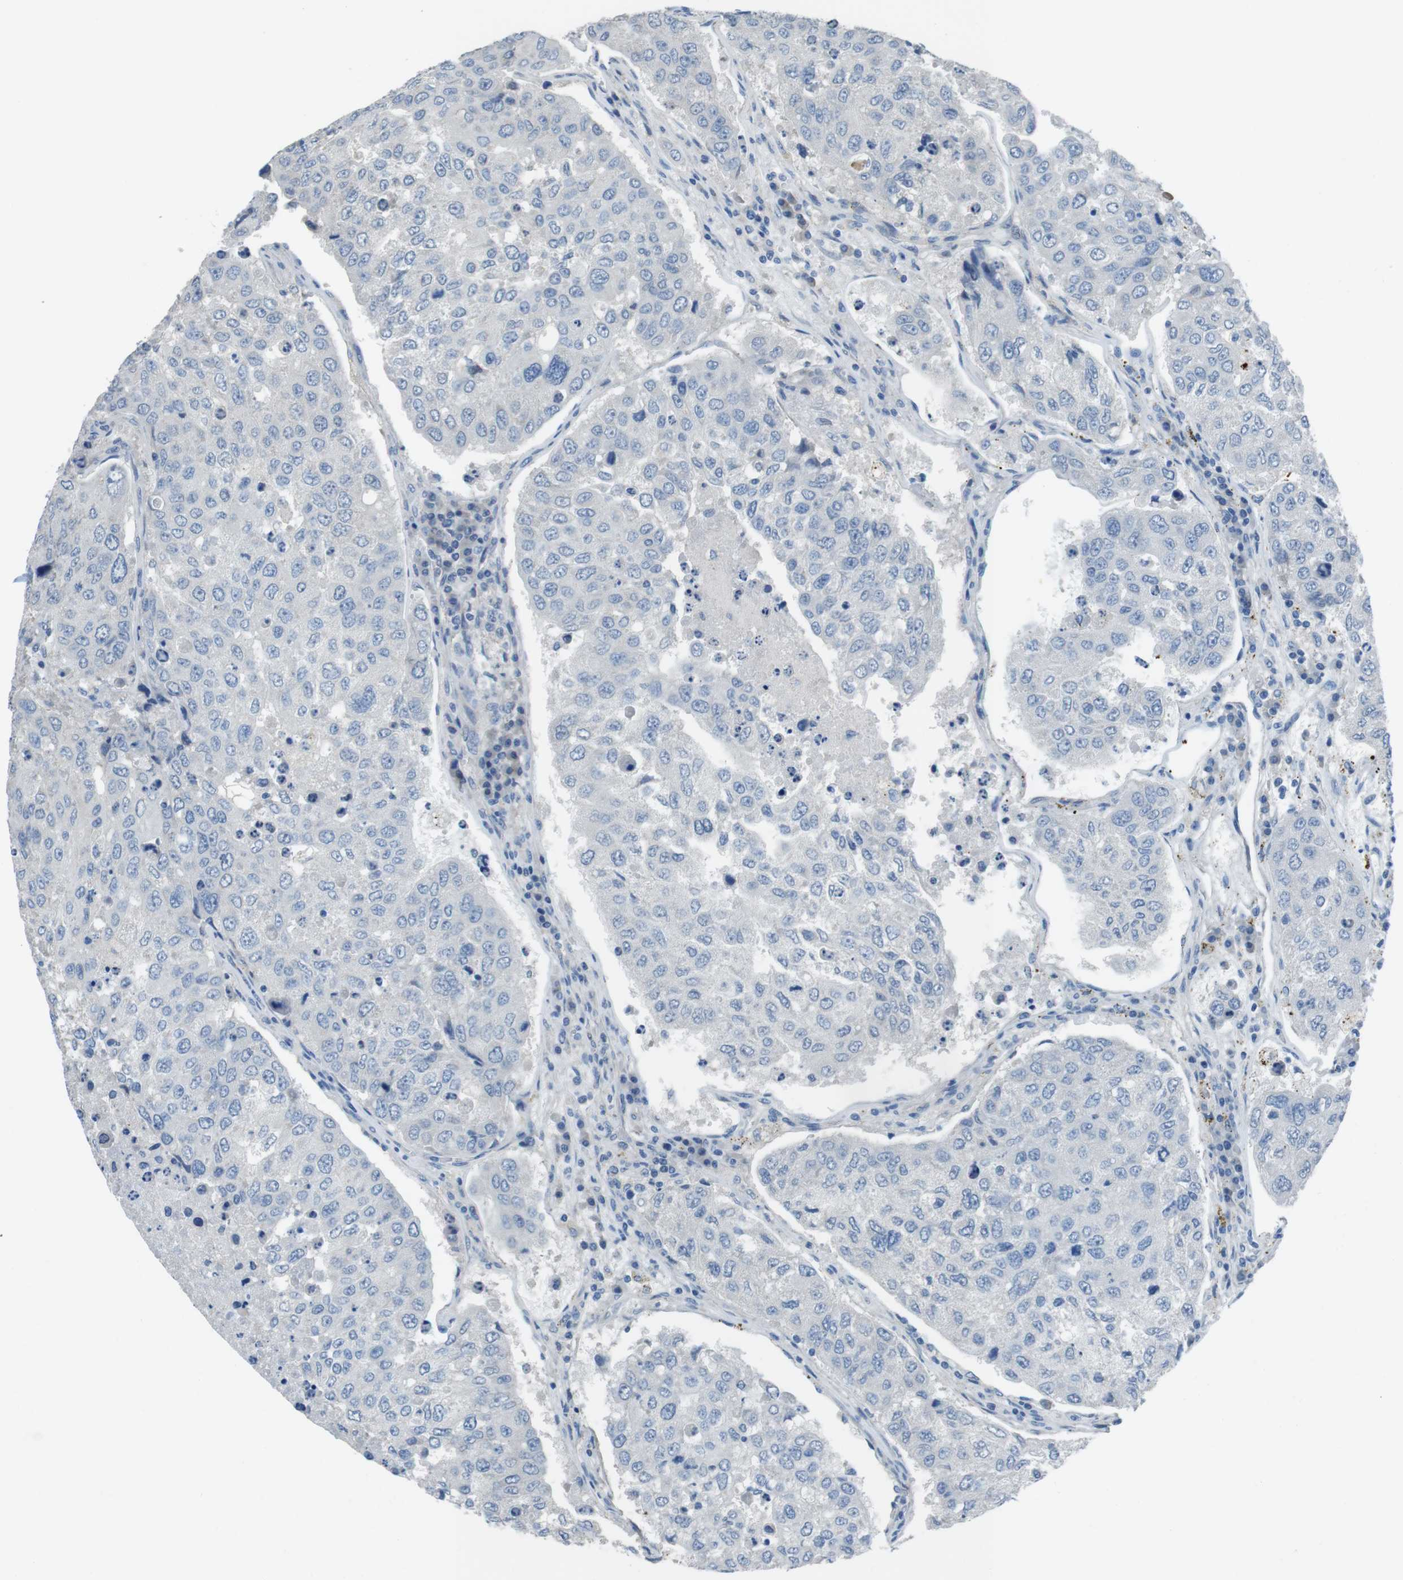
{"staining": {"intensity": "negative", "quantity": "none", "location": "none"}, "tissue": "urothelial cancer", "cell_type": "Tumor cells", "image_type": "cancer", "snomed": [{"axis": "morphology", "description": "Urothelial carcinoma, High grade"}, {"axis": "topography", "description": "Lymph node"}, {"axis": "topography", "description": "Urinary bladder"}], "caption": "This is an IHC micrograph of urothelial cancer. There is no expression in tumor cells.", "gene": "CYP2C8", "patient": {"sex": "male", "age": 51}}